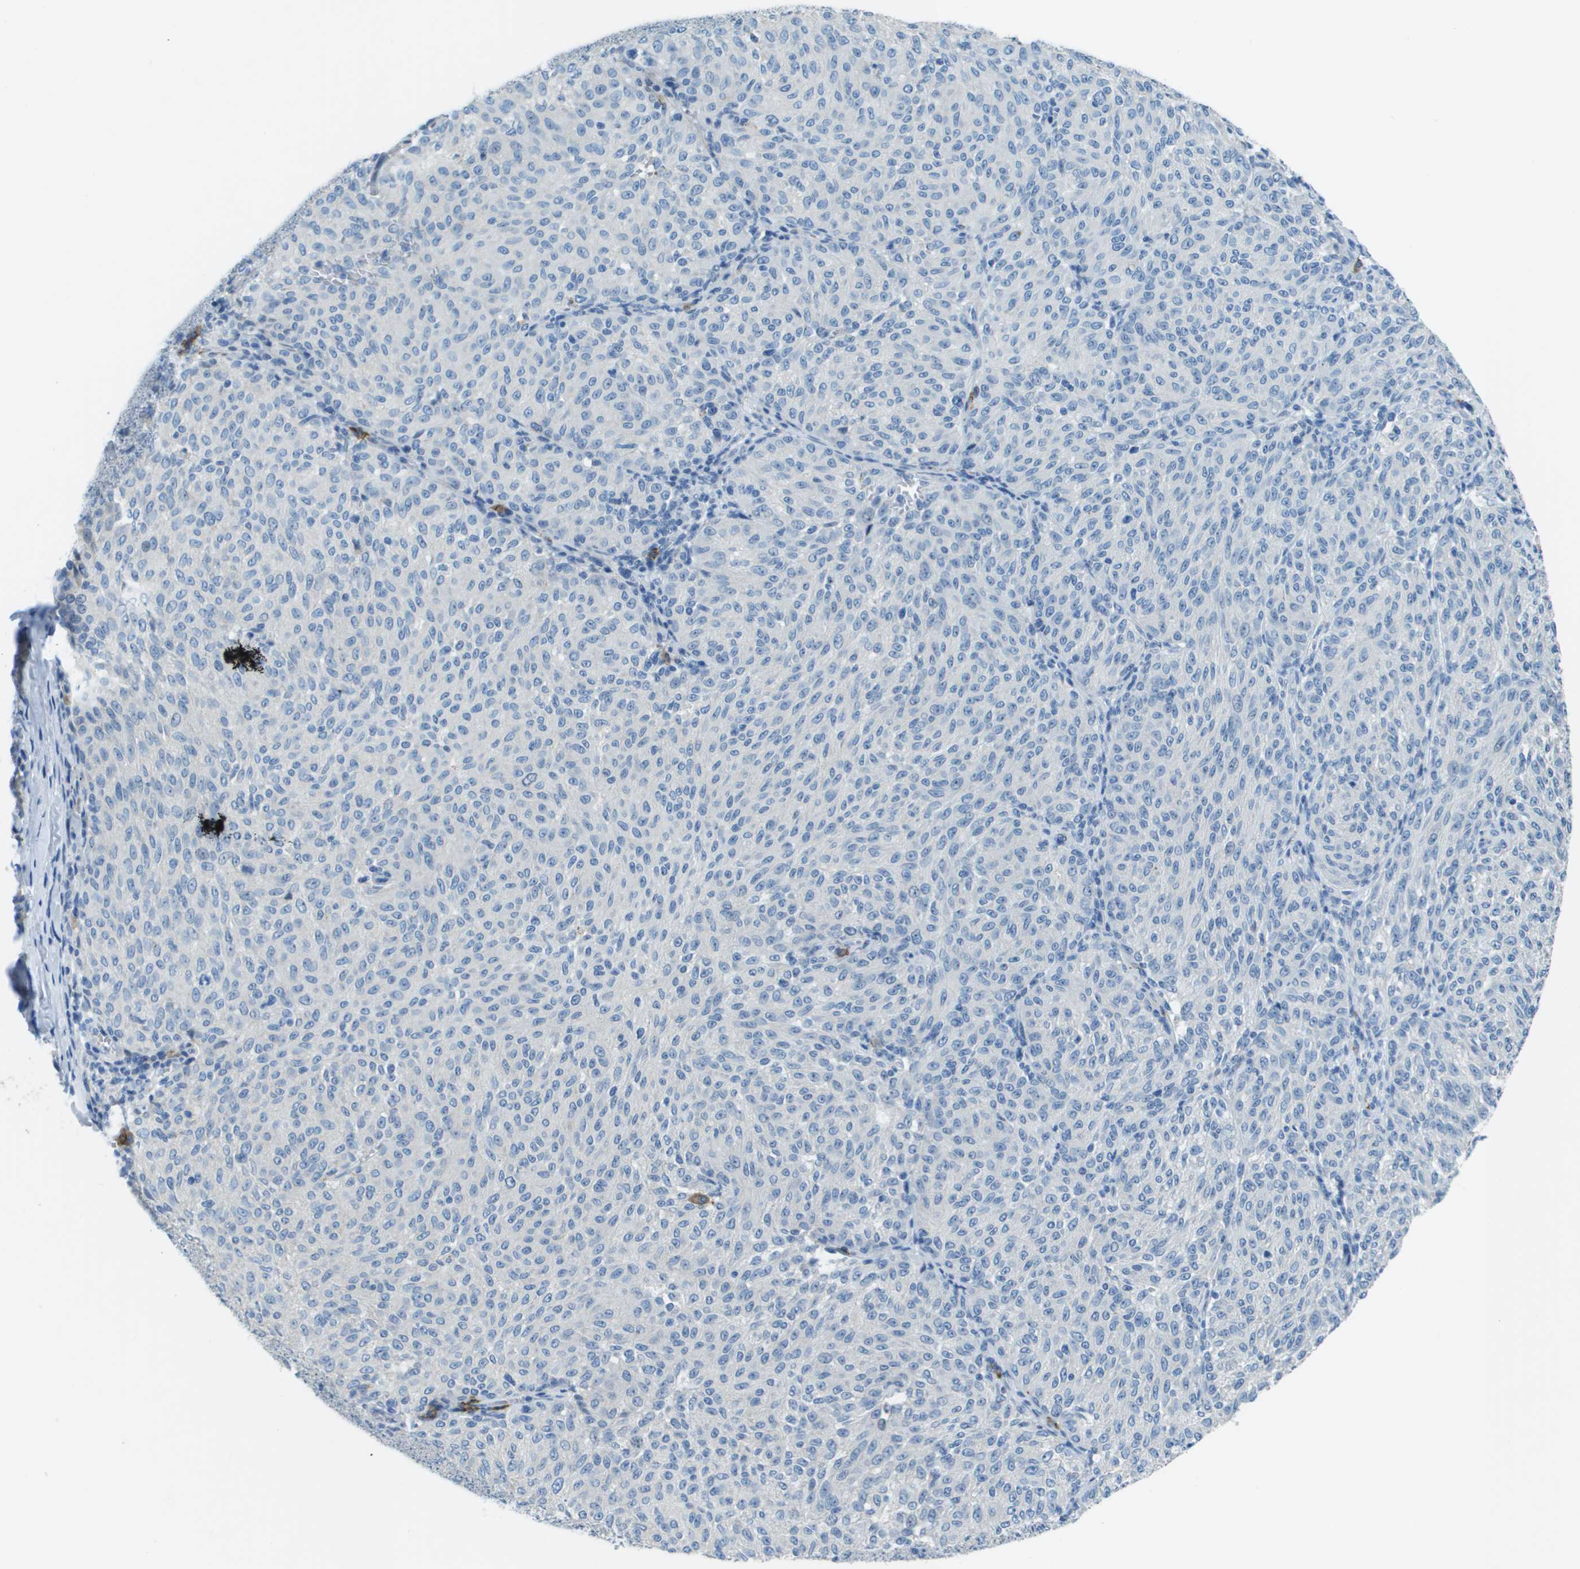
{"staining": {"intensity": "negative", "quantity": "none", "location": "none"}, "tissue": "melanoma", "cell_type": "Tumor cells", "image_type": "cancer", "snomed": [{"axis": "morphology", "description": "Malignant melanoma, NOS"}, {"axis": "topography", "description": "Skin"}], "caption": "A histopathology image of melanoma stained for a protein exhibits no brown staining in tumor cells.", "gene": "SDC1", "patient": {"sex": "female", "age": 72}}